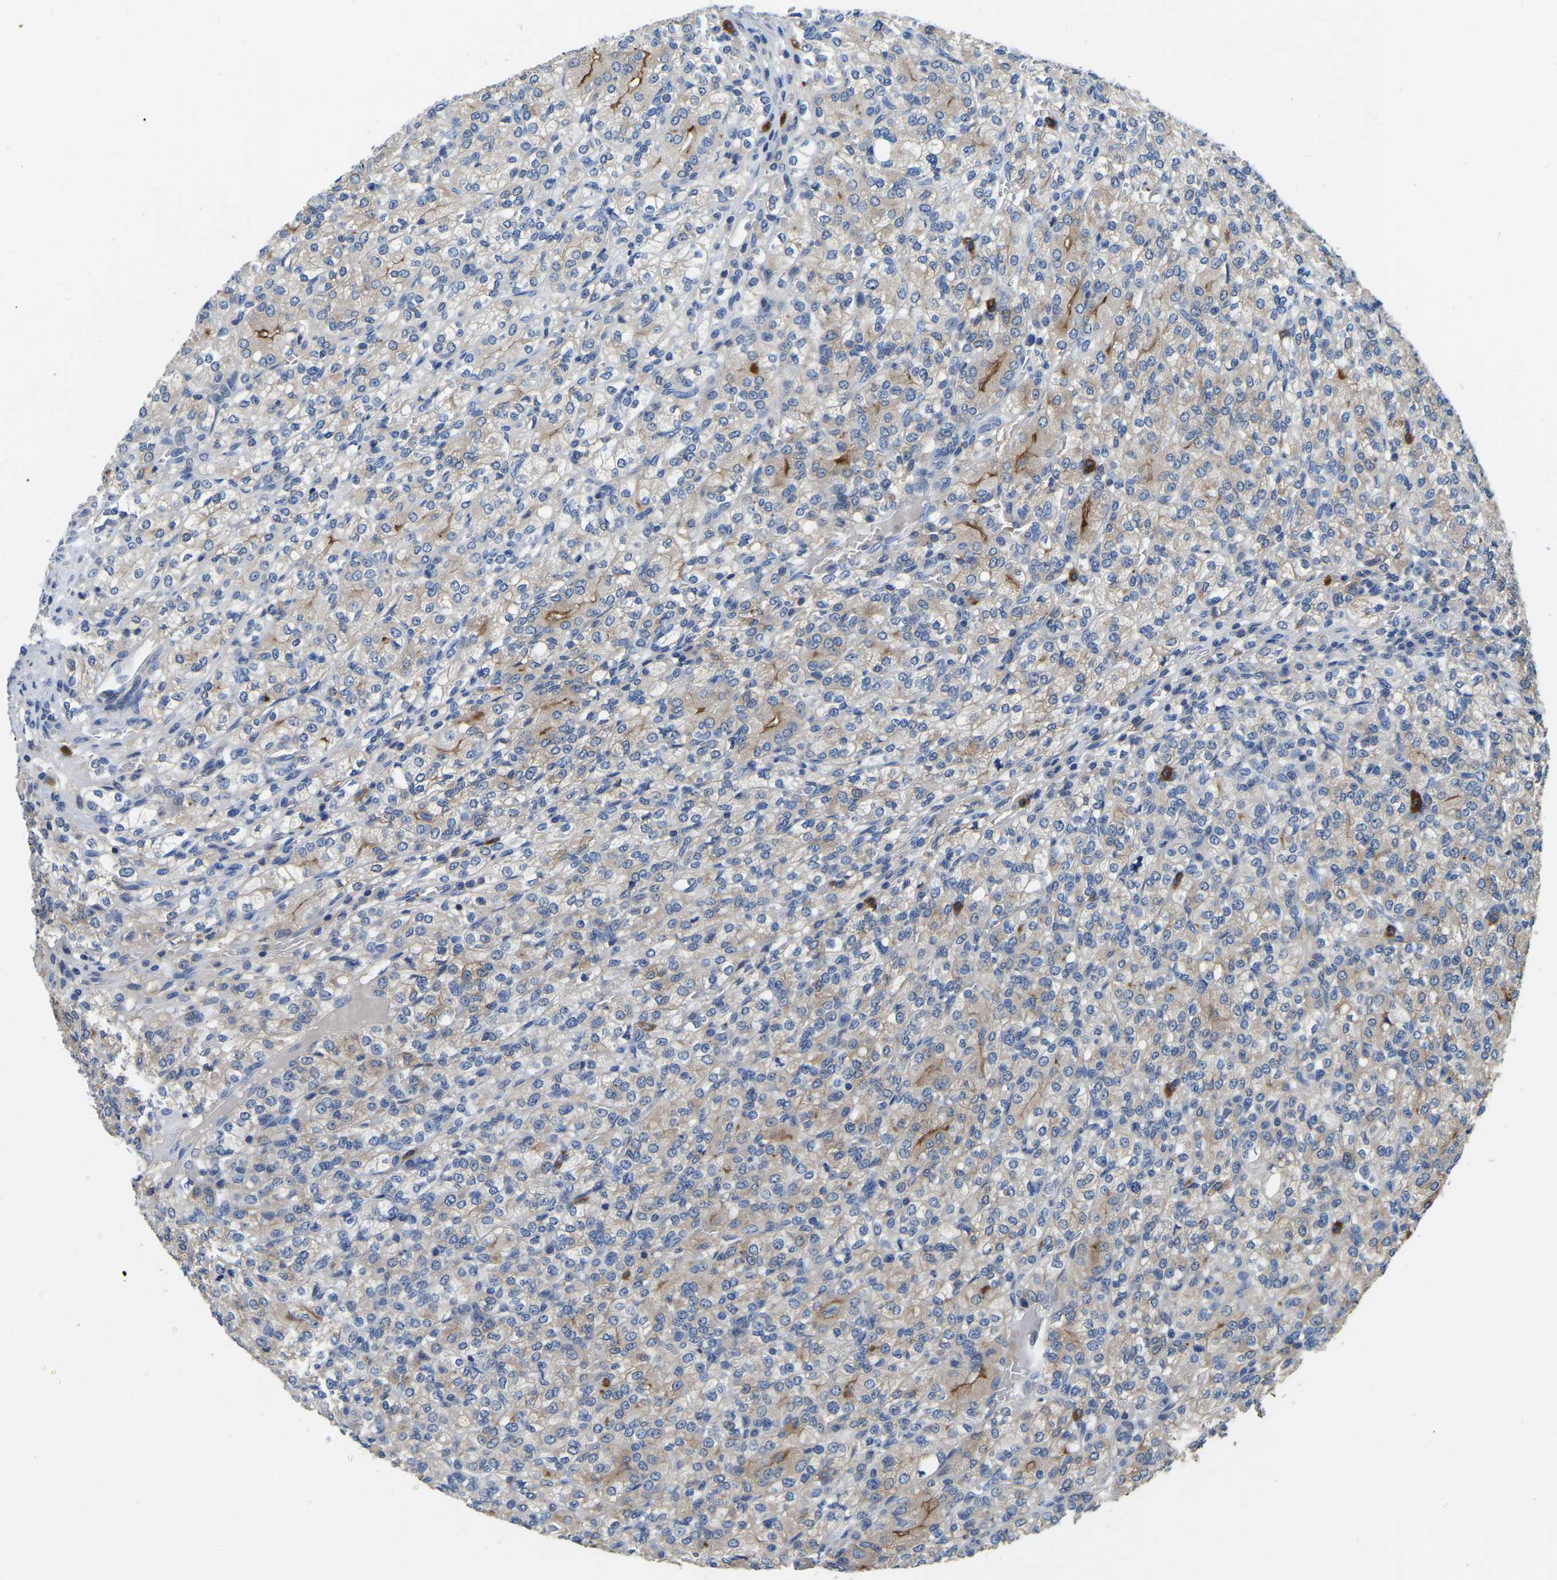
{"staining": {"intensity": "moderate", "quantity": "<25%", "location": "cytoplasmic/membranous"}, "tissue": "renal cancer", "cell_type": "Tumor cells", "image_type": "cancer", "snomed": [{"axis": "morphology", "description": "Adenocarcinoma, NOS"}, {"axis": "topography", "description": "Kidney"}], "caption": "Protein analysis of adenocarcinoma (renal) tissue reveals moderate cytoplasmic/membranous staining in approximately <25% of tumor cells.", "gene": "RAB27B", "patient": {"sex": "male", "age": 77}}